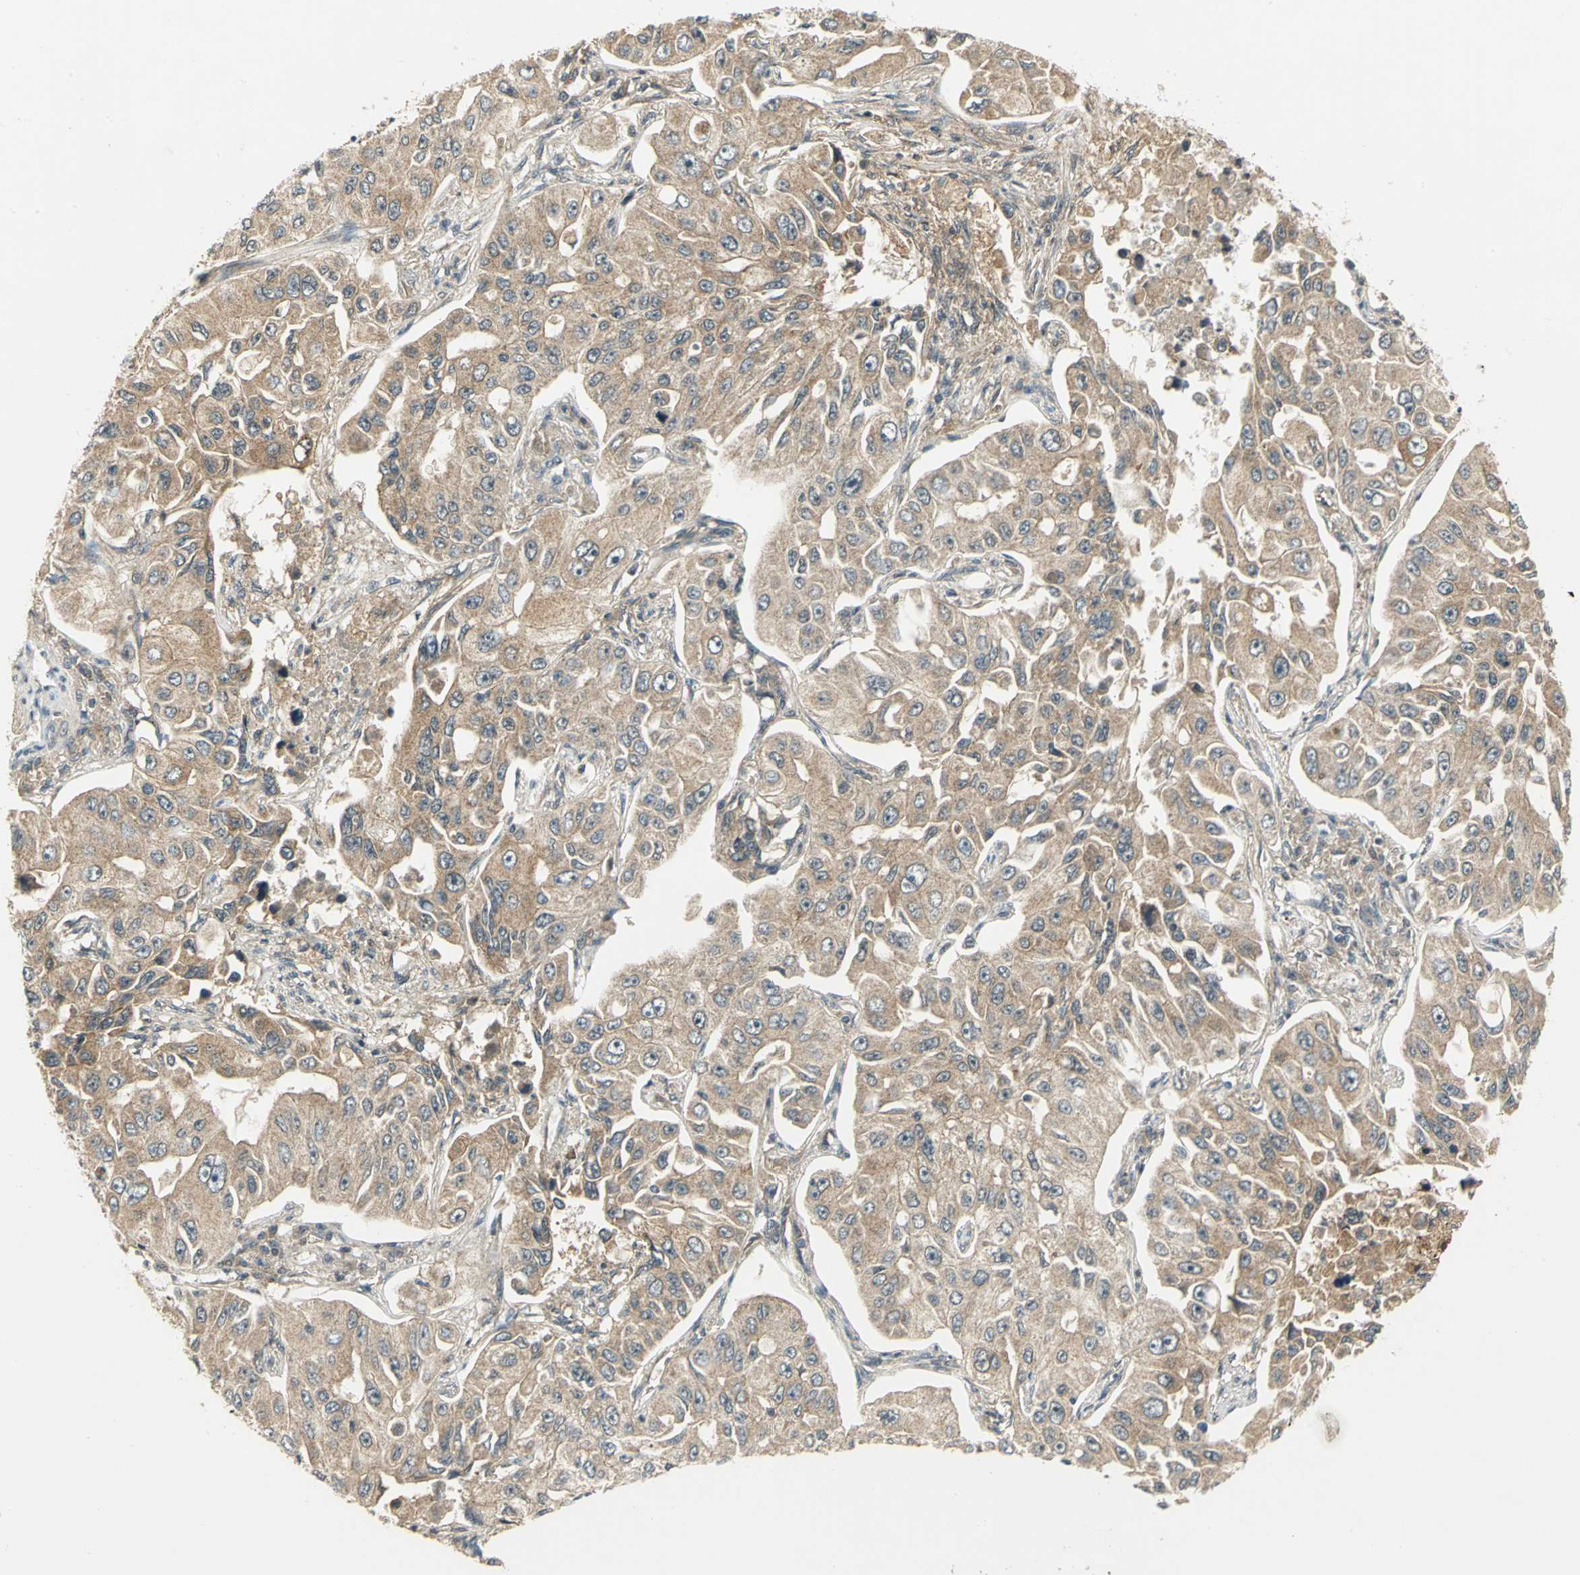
{"staining": {"intensity": "moderate", "quantity": ">75%", "location": "cytoplasmic/membranous"}, "tissue": "lung cancer", "cell_type": "Tumor cells", "image_type": "cancer", "snomed": [{"axis": "morphology", "description": "Adenocarcinoma, NOS"}, {"axis": "topography", "description": "Lung"}], "caption": "DAB immunohistochemical staining of lung adenocarcinoma displays moderate cytoplasmic/membranous protein staining in approximately >75% of tumor cells. Nuclei are stained in blue.", "gene": "MAPK8IP3", "patient": {"sex": "male", "age": 84}}